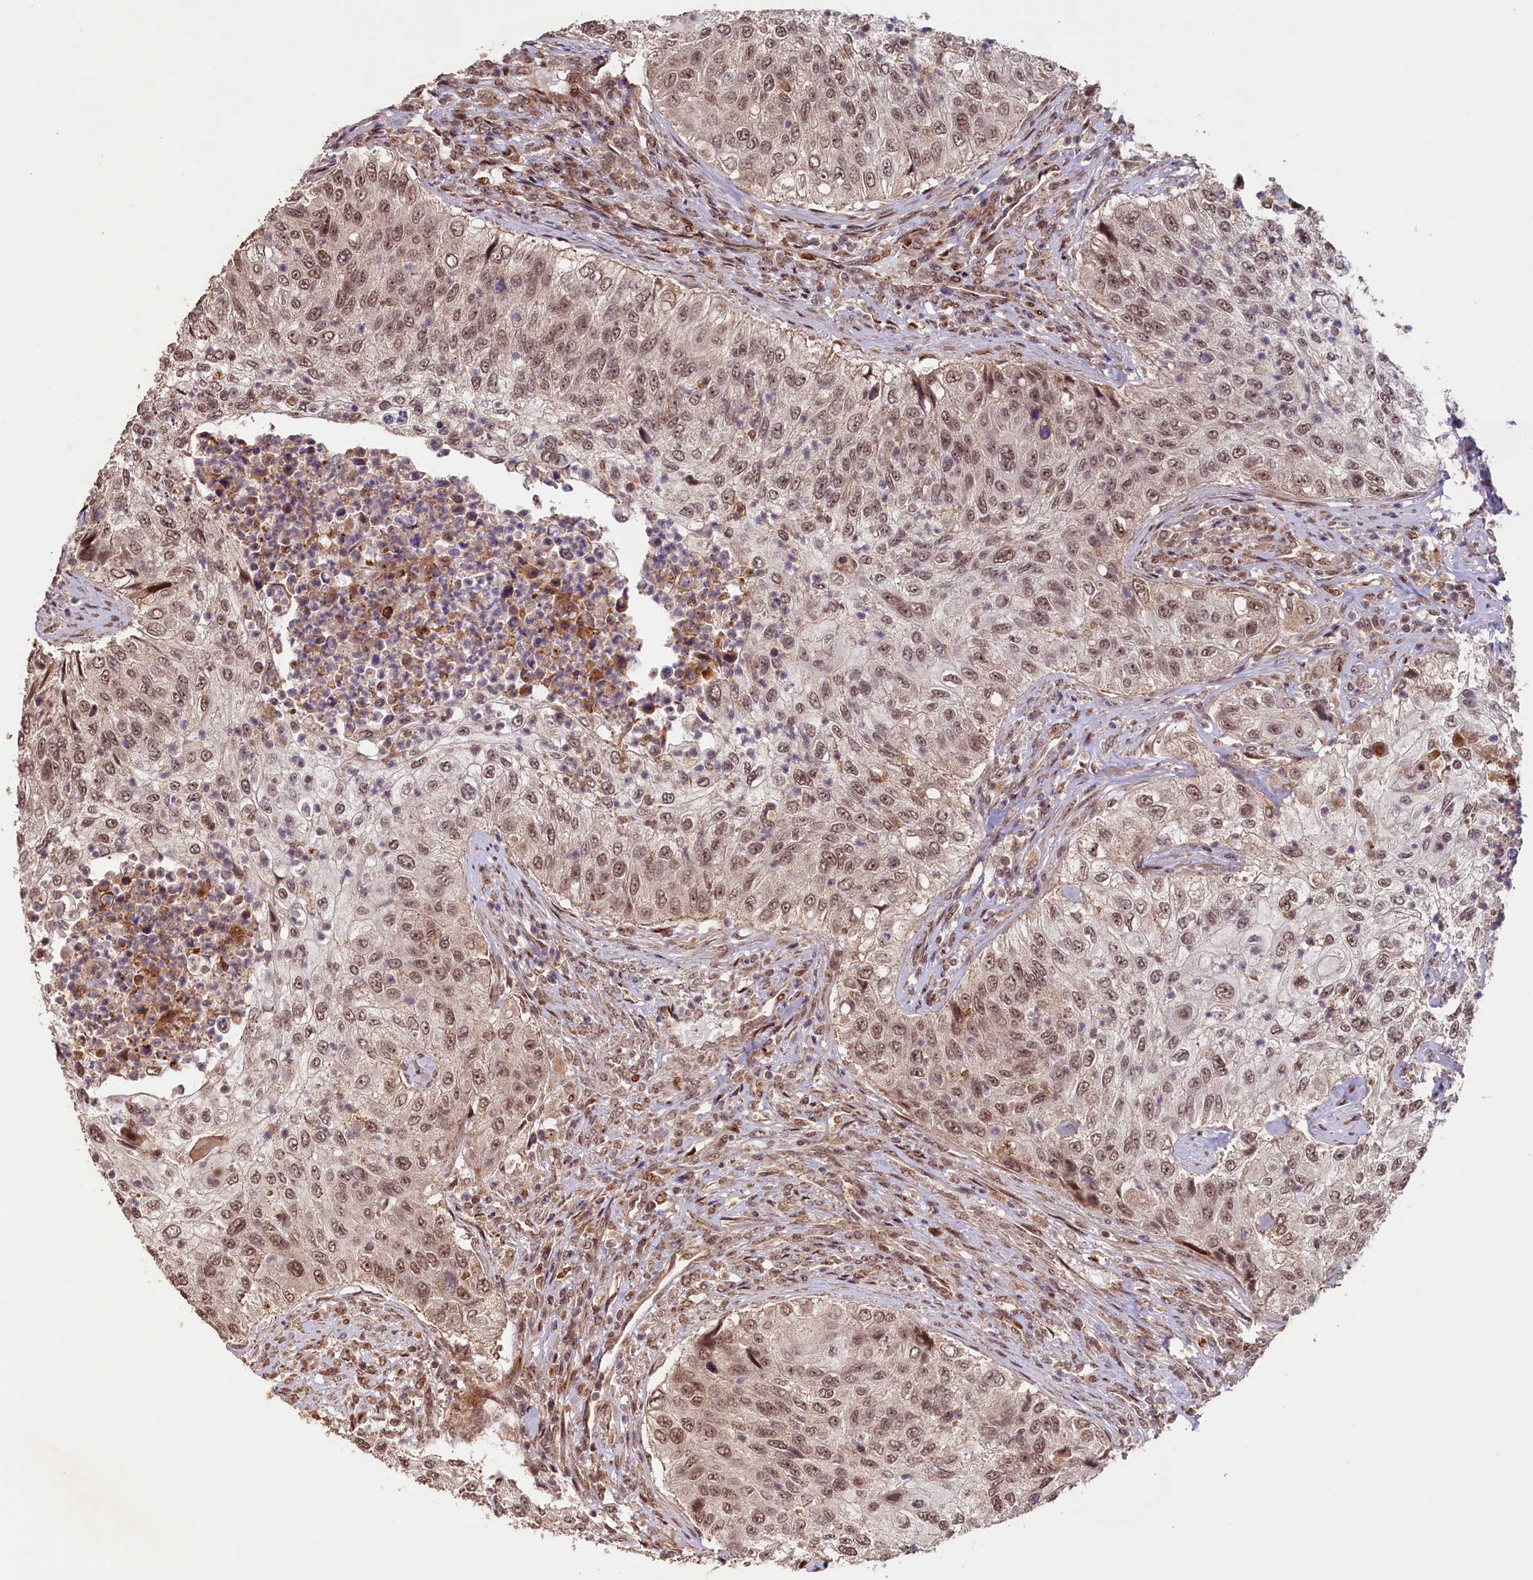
{"staining": {"intensity": "moderate", "quantity": ">75%", "location": "nuclear"}, "tissue": "urothelial cancer", "cell_type": "Tumor cells", "image_type": "cancer", "snomed": [{"axis": "morphology", "description": "Urothelial carcinoma, High grade"}, {"axis": "topography", "description": "Urinary bladder"}], "caption": "The immunohistochemical stain labels moderate nuclear staining in tumor cells of urothelial carcinoma (high-grade) tissue.", "gene": "SHPRH", "patient": {"sex": "female", "age": 60}}